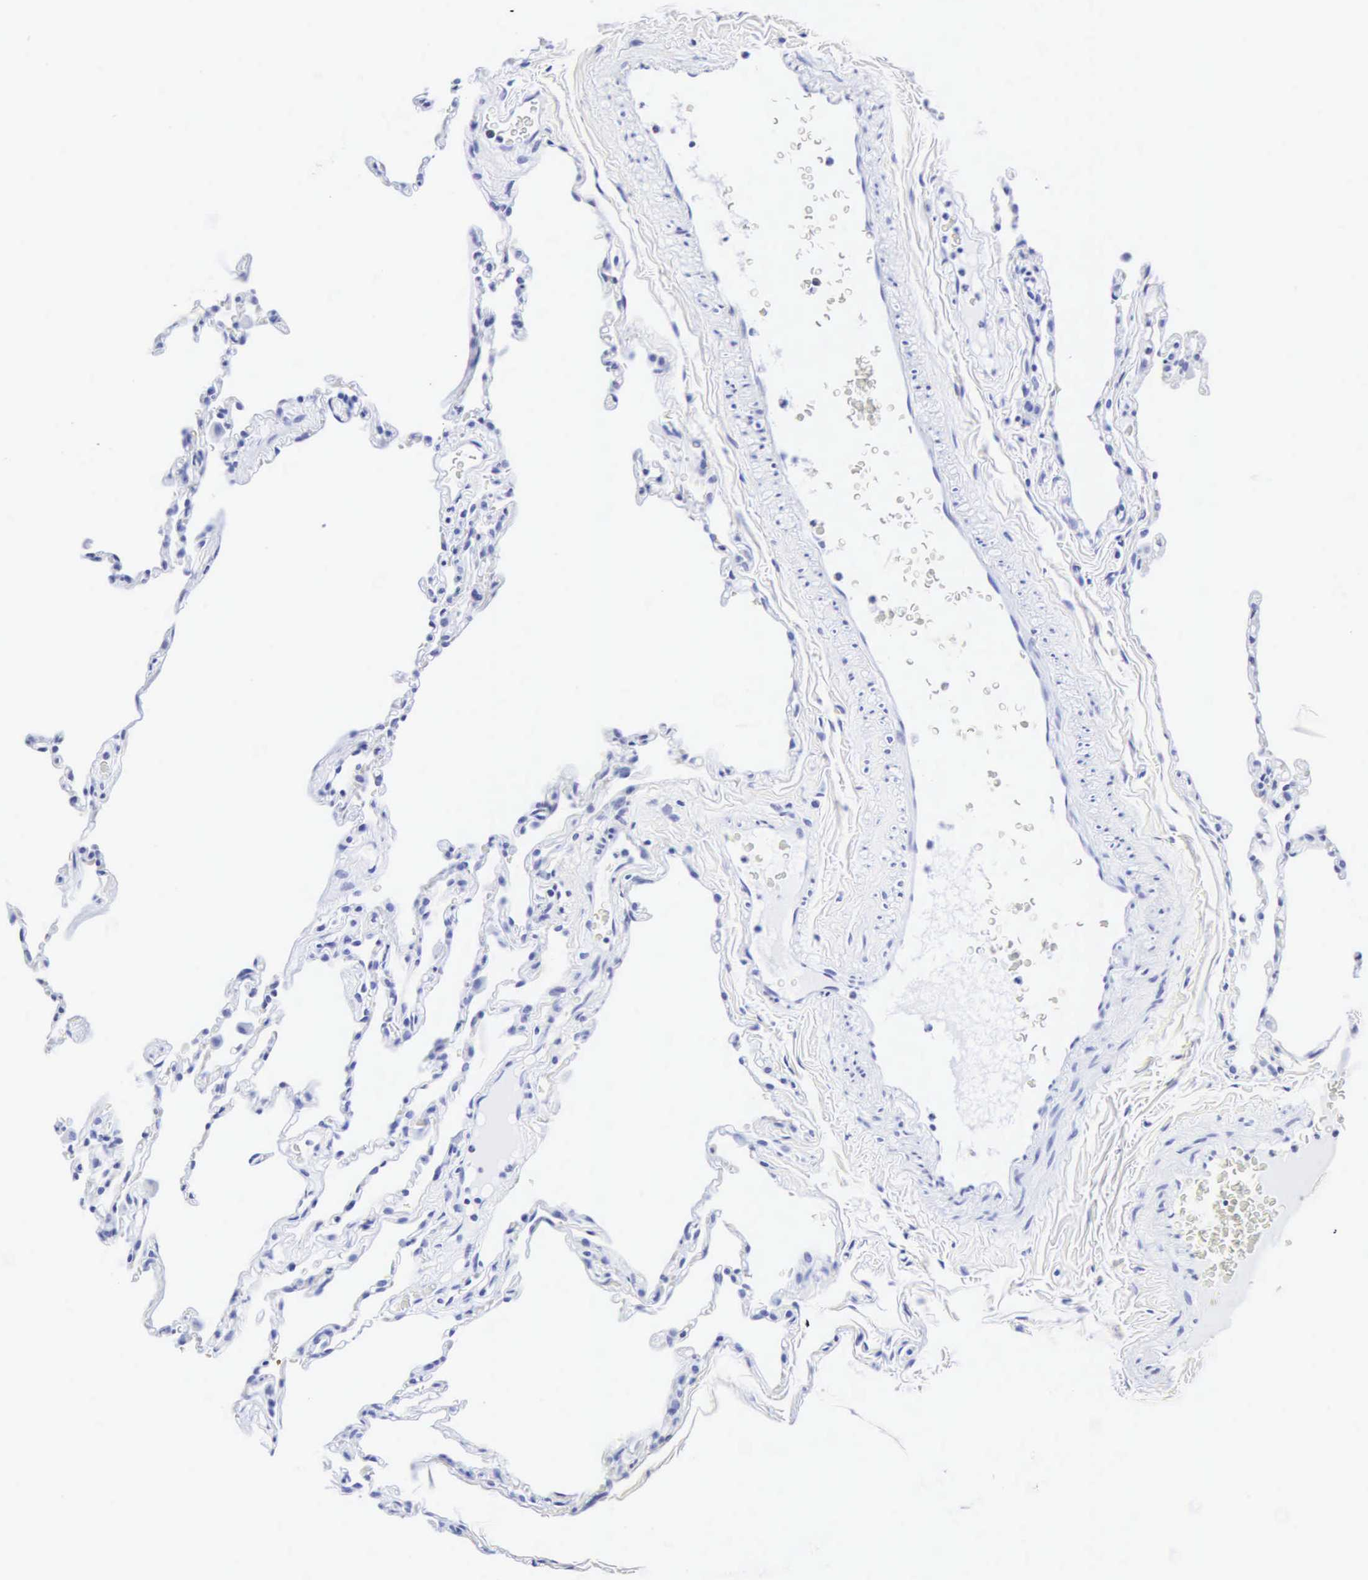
{"staining": {"intensity": "negative", "quantity": "none", "location": "none"}, "tissue": "lung", "cell_type": "Alveolar cells", "image_type": "normal", "snomed": [{"axis": "morphology", "description": "Normal tissue, NOS"}, {"axis": "topography", "description": "Lung"}], "caption": "Image shows no protein expression in alveolar cells of normal lung. (DAB immunohistochemistry (IHC) visualized using brightfield microscopy, high magnification).", "gene": "CGB3", "patient": {"sex": "female", "age": 61}}